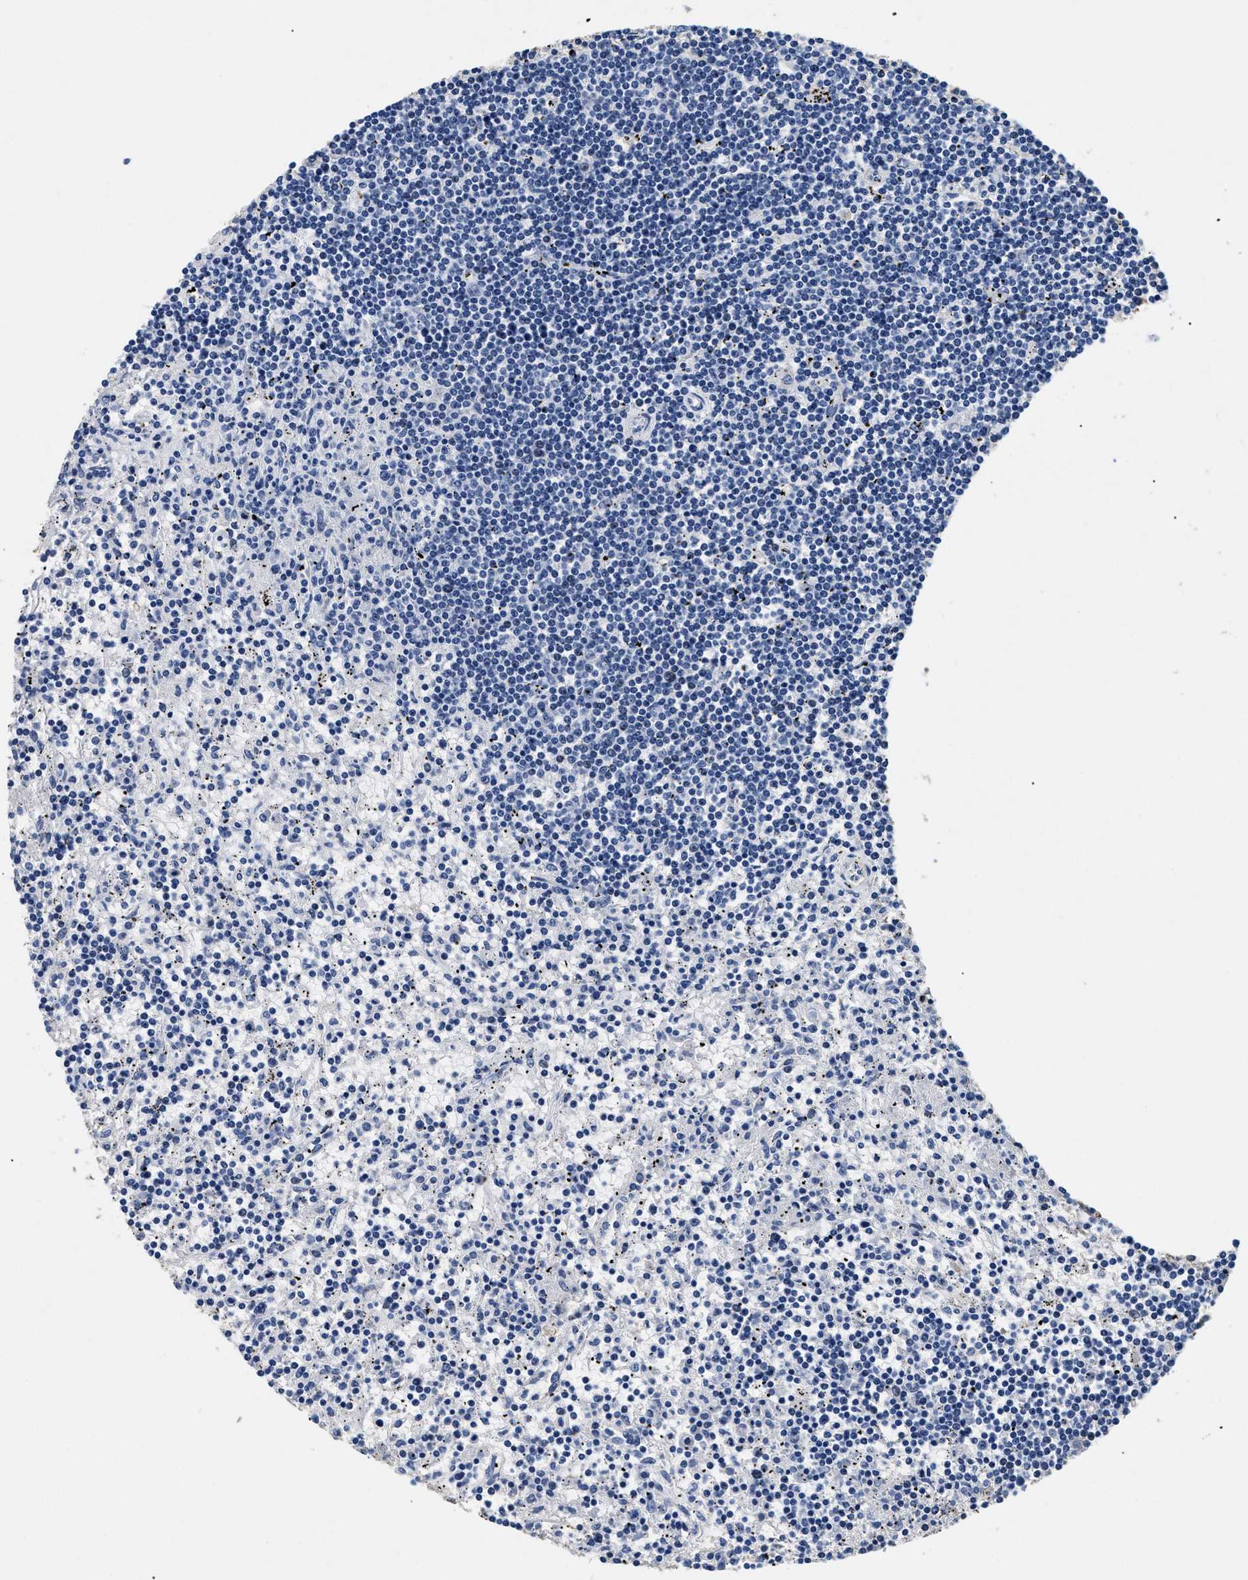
{"staining": {"intensity": "negative", "quantity": "none", "location": "none"}, "tissue": "lymphoma", "cell_type": "Tumor cells", "image_type": "cancer", "snomed": [{"axis": "morphology", "description": "Malignant lymphoma, non-Hodgkin's type, Low grade"}, {"axis": "topography", "description": "Spleen"}], "caption": "This is an immunohistochemistry image of lymphoma. There is no staining in tumor cells.", "gene": "LAMA3", "patient": {"sex": "male", "age": 76}}